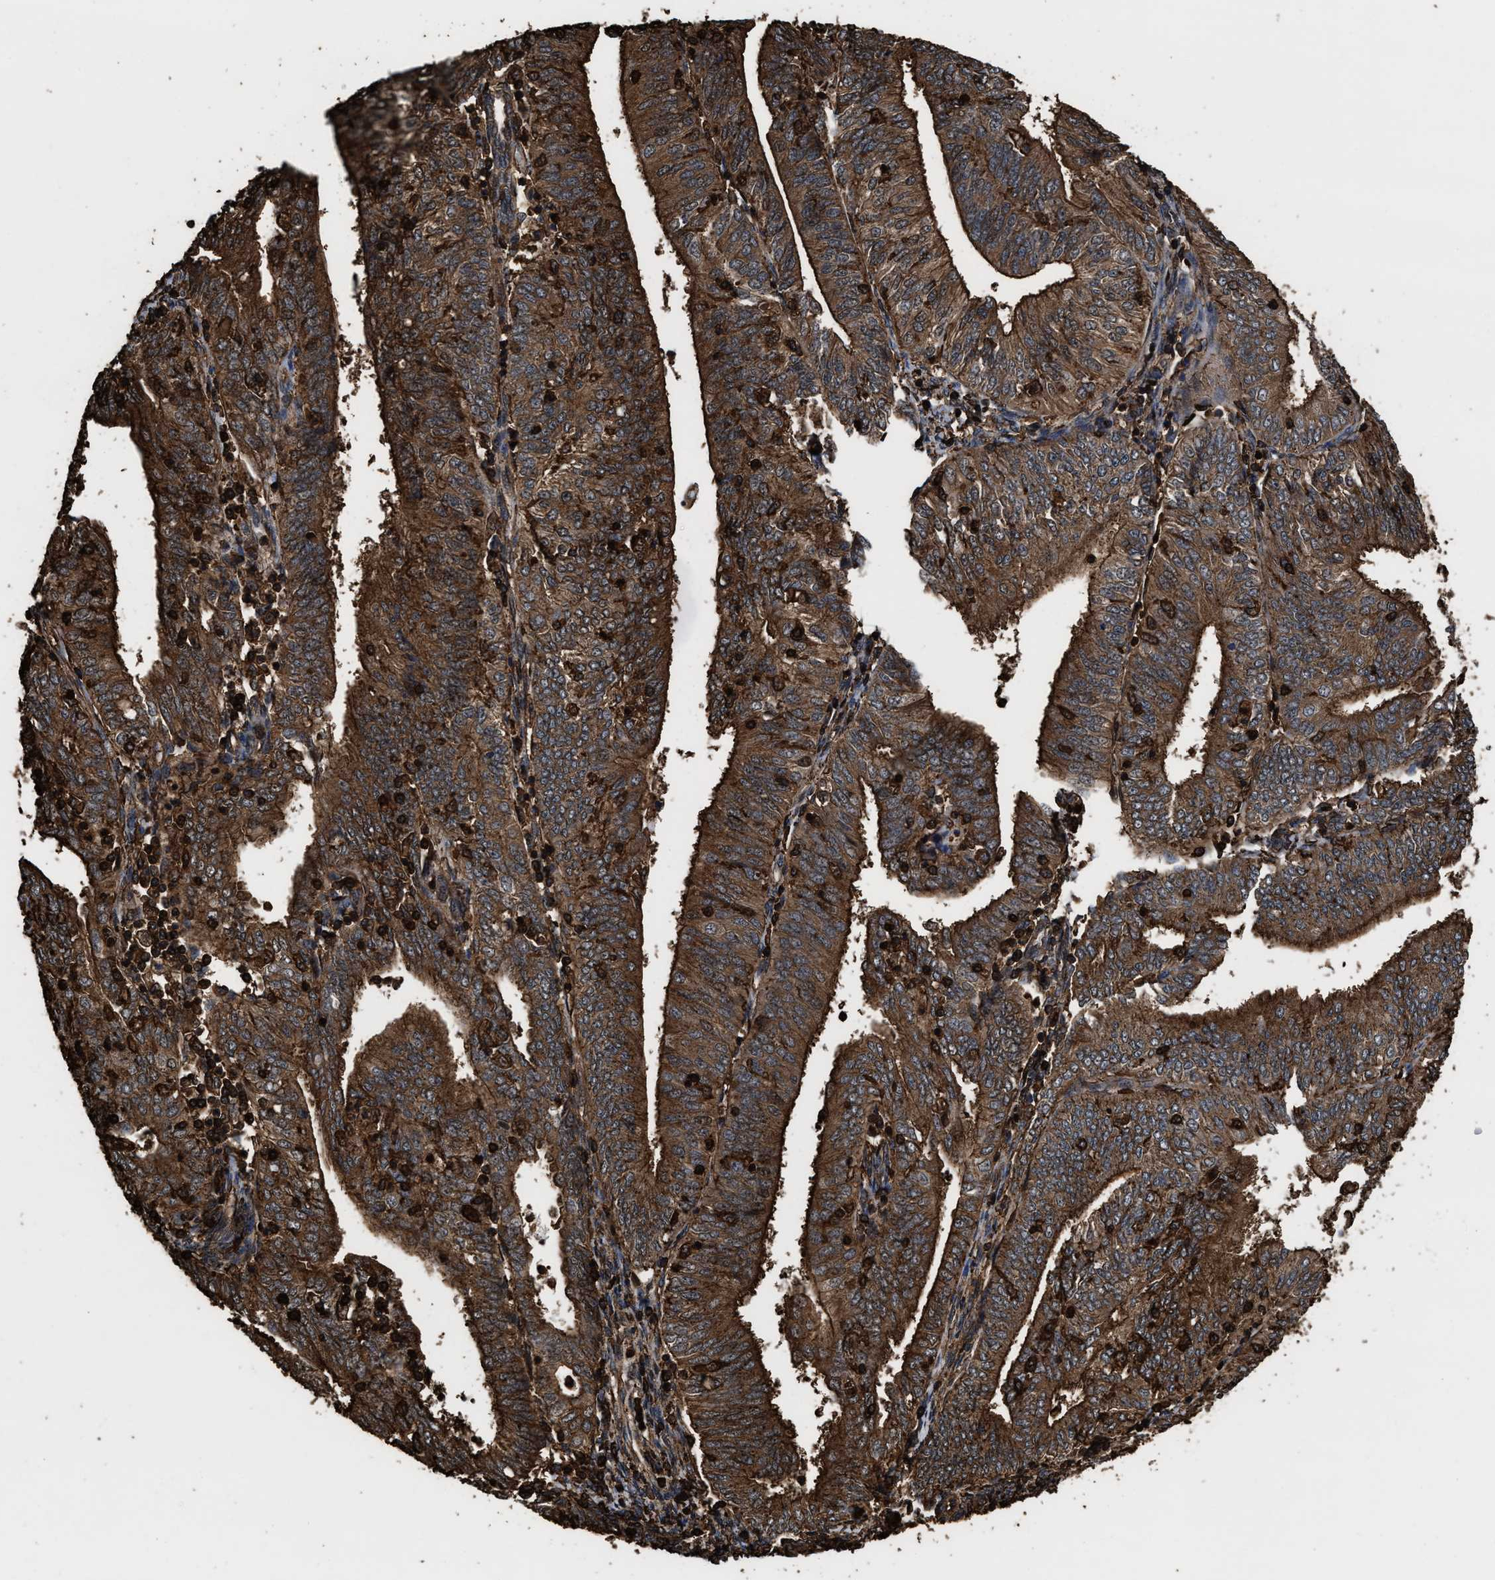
{"staining": {"intensity": "strong", "quantity": ">75%", "location": "cytoplasmic/membranous"}, "tissue": "endometrial cancer", "cell_type": "Tumor cells", "image_type": "cancer", "snomed": [{"axis": "morphology", "description": "Adenocarcinoma, NOS"}, {"axis": "topography", "description": "Endometrium"}], "caption": "Endometrial cancer (adenocarcinoma) stained with DAB (3,3'-diaminobenzidine) IHC reveals high levels of strong cytoplasmic/membranous positivity in approximately >75% of tumor cells.", "gene": "KBTBD2", "patient": {"sex": "female", "age": 58}}